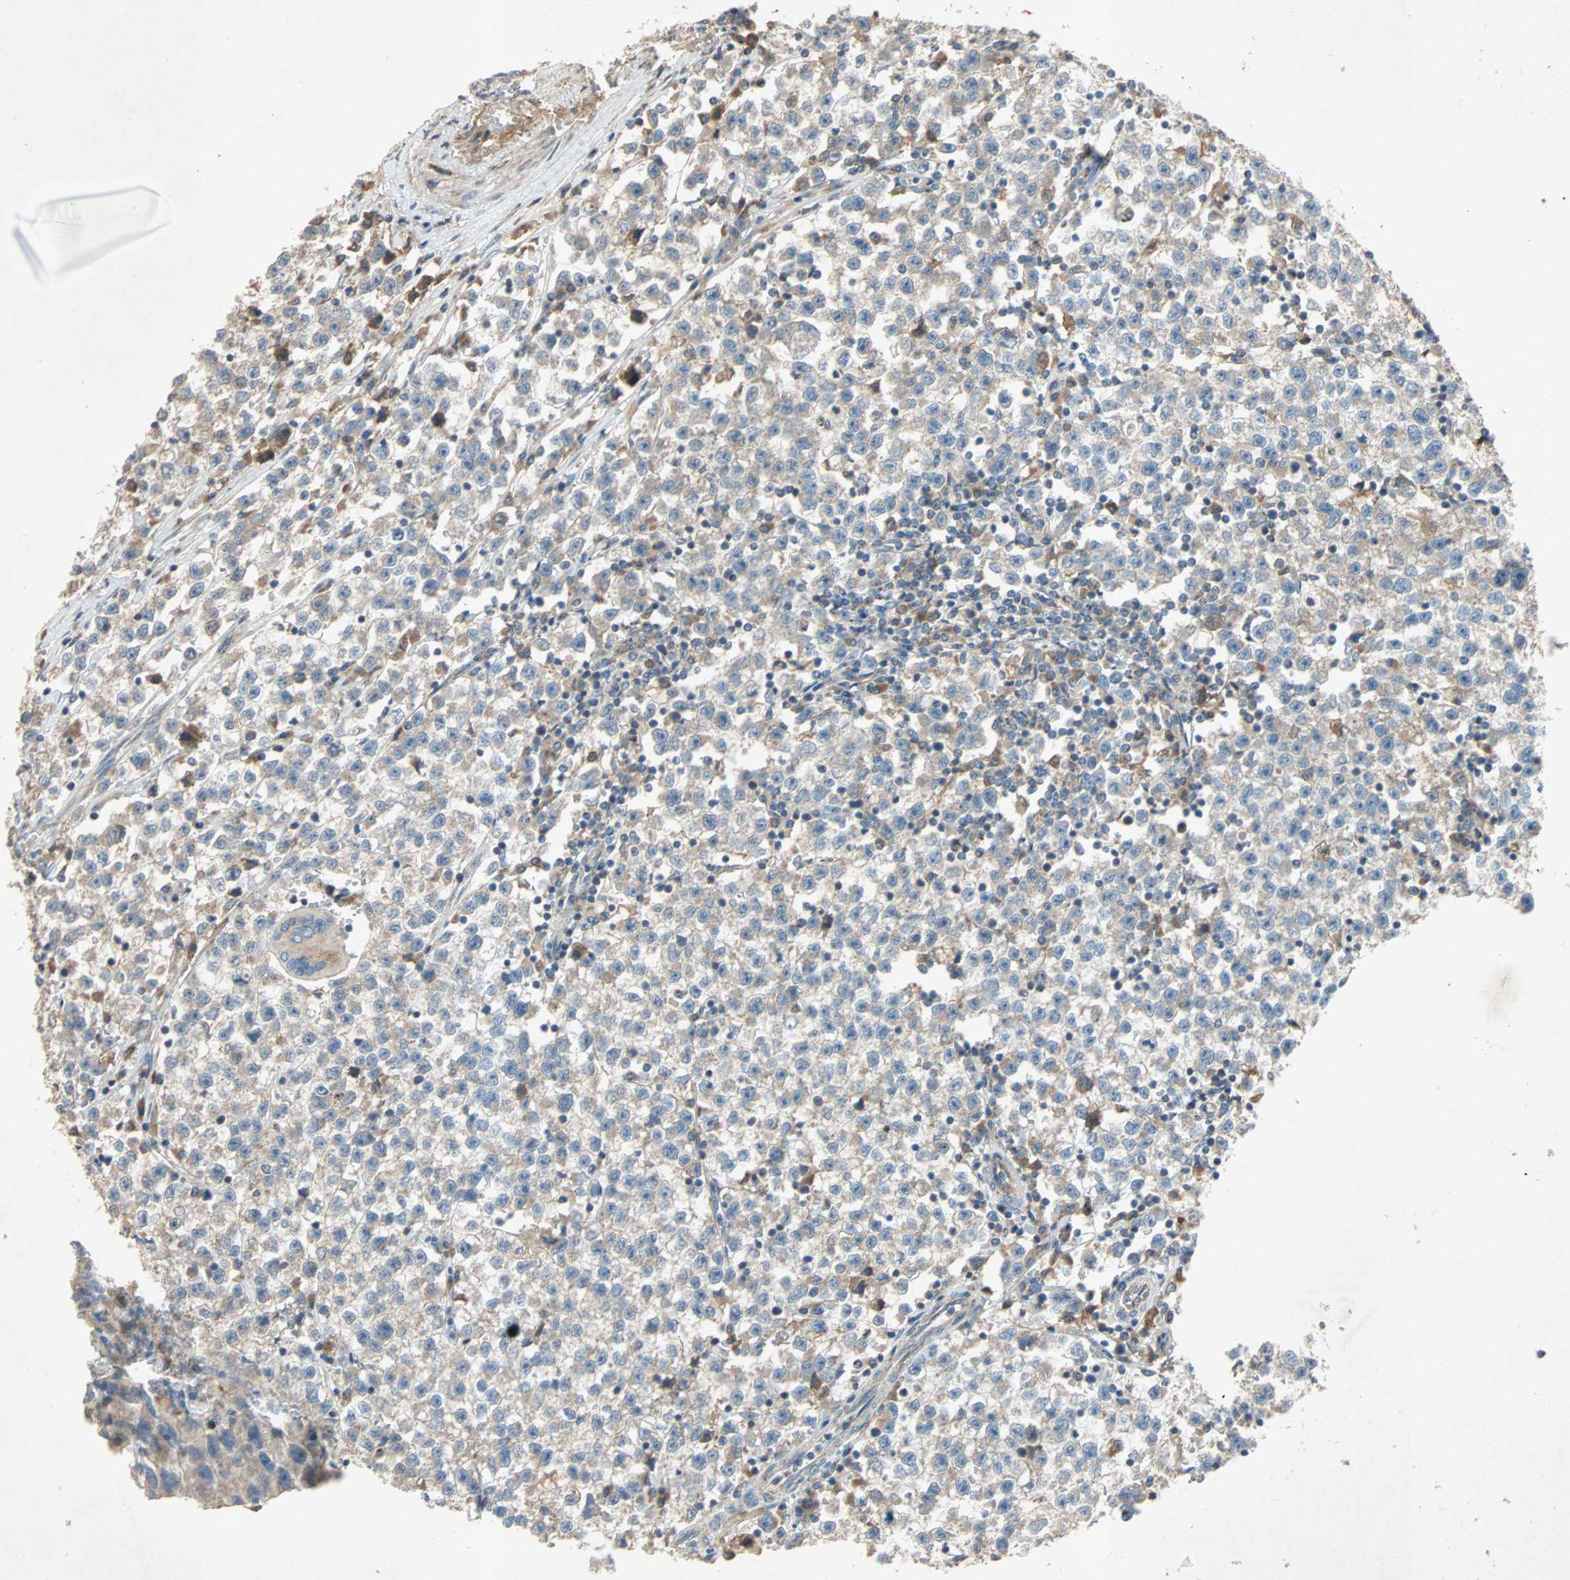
{"staining": {"intensity": "moderate", "quantity": "25%-75%", "location": "cytoplasmic/membranous"}, "tissue": "testis cancer", "cell_type": "Tumor cells", "image_type": "cancer", "snomed": [{"axis": "morphology", "description": "Seminoma, NOS"}, {"axis": "topography", "description": "Testis"}], "caption": "Moderate cytoplasmic/membranous expression for a protein is seen in approximately 25%-75% of tumor cells of seminoma (testis) using IHC.", "gene": "XYLT1", "patient": {"sex": "male", "age": 22}}